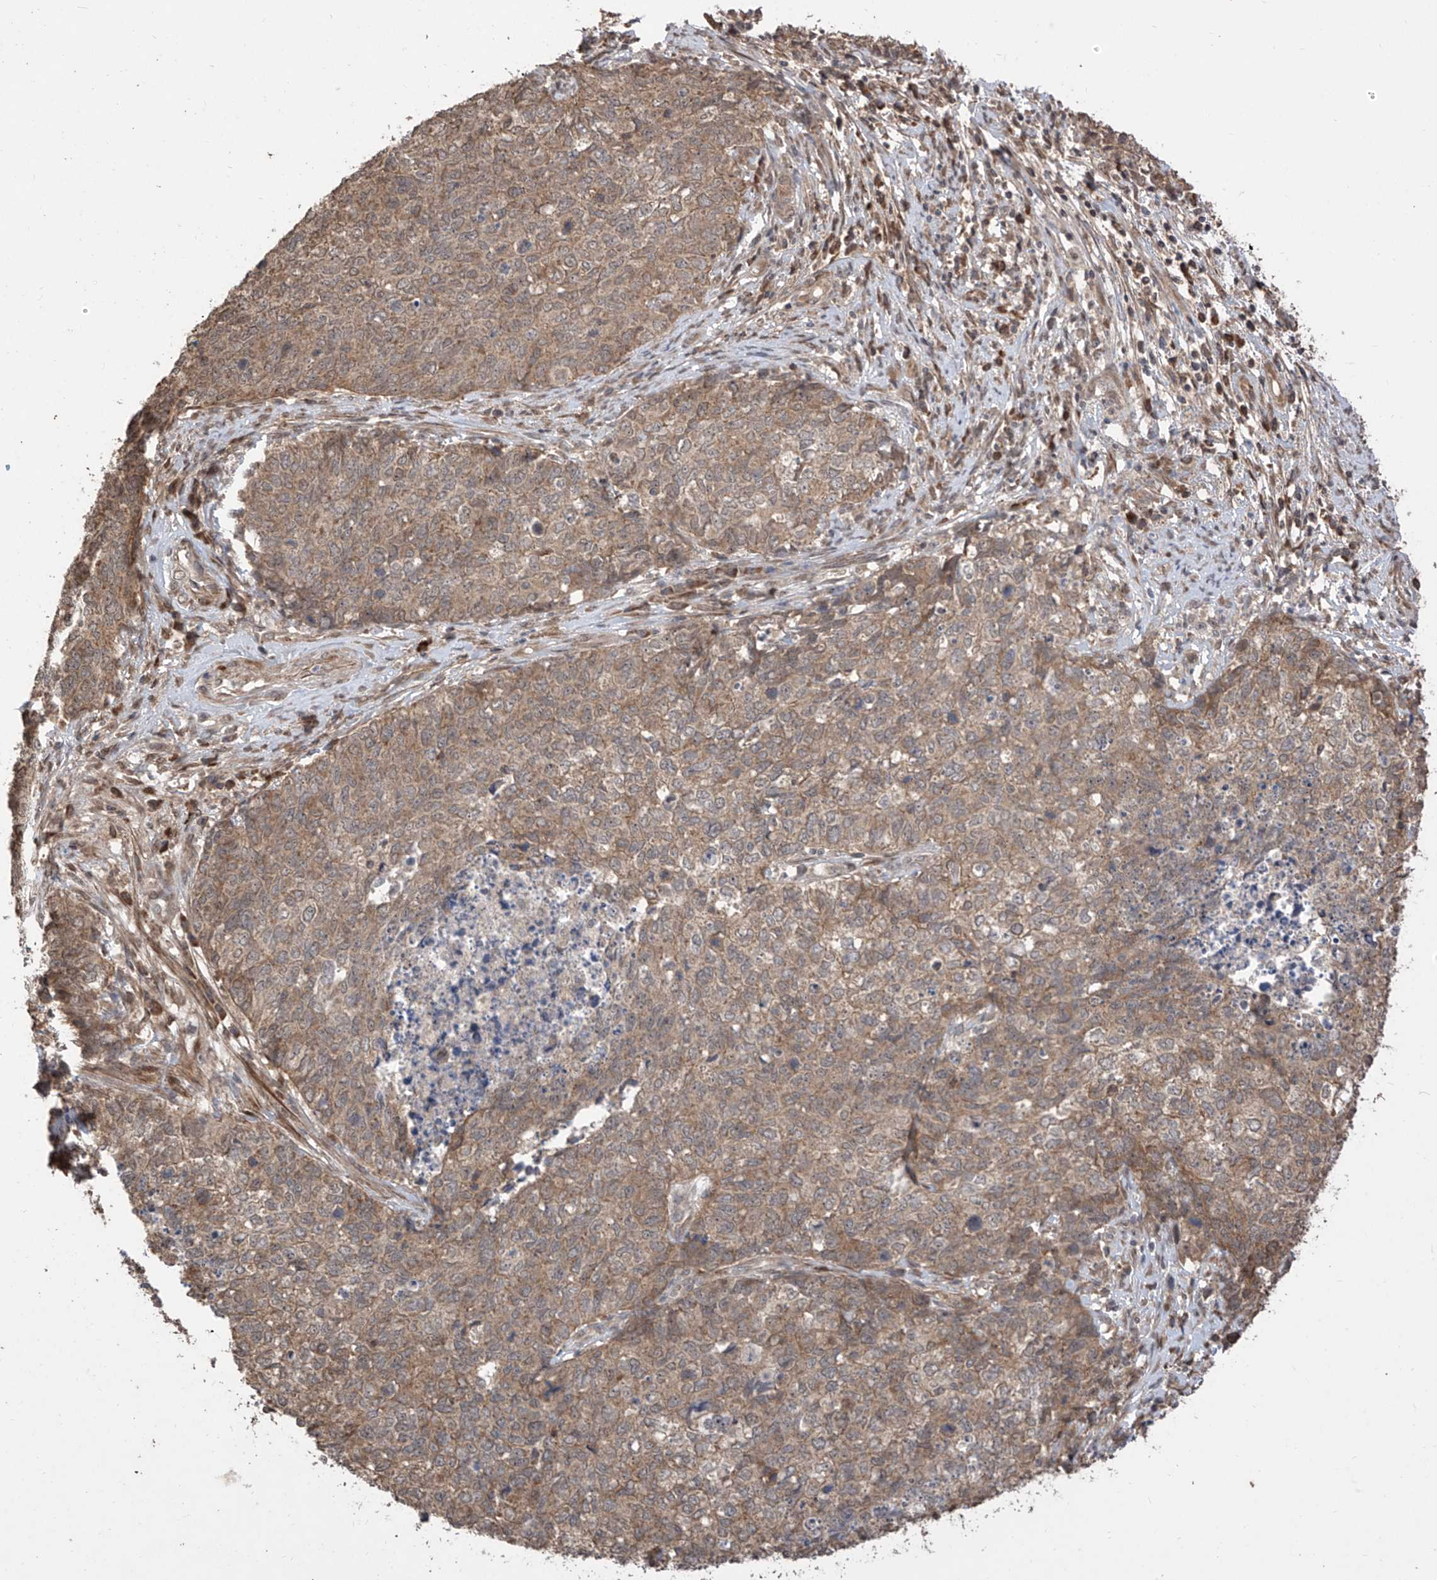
{"staining": {"intensity": "moderate", "quantity": ">75%", "location": "cytoplasmic/membranous"}, "tissue": "cervical cancer", "cell_type": "Tumor cells", "image_type": "cancer", "snomed": [{"axis": "morphology", "description": "Squamous cell carcinoma, NOS"}, {"axis": "topography", "description": "Cervix"}], "caption": "A brown stain highlights moderate cytoplasmic/membranous positivity of a protein in human cervical cancer (squamous cell carcinoma) tumor cells. (Brightfield microscopy of DAB IHC at high magnification).", "gene": "LATS1", "patient": {"sex": "female", "age": 63}}